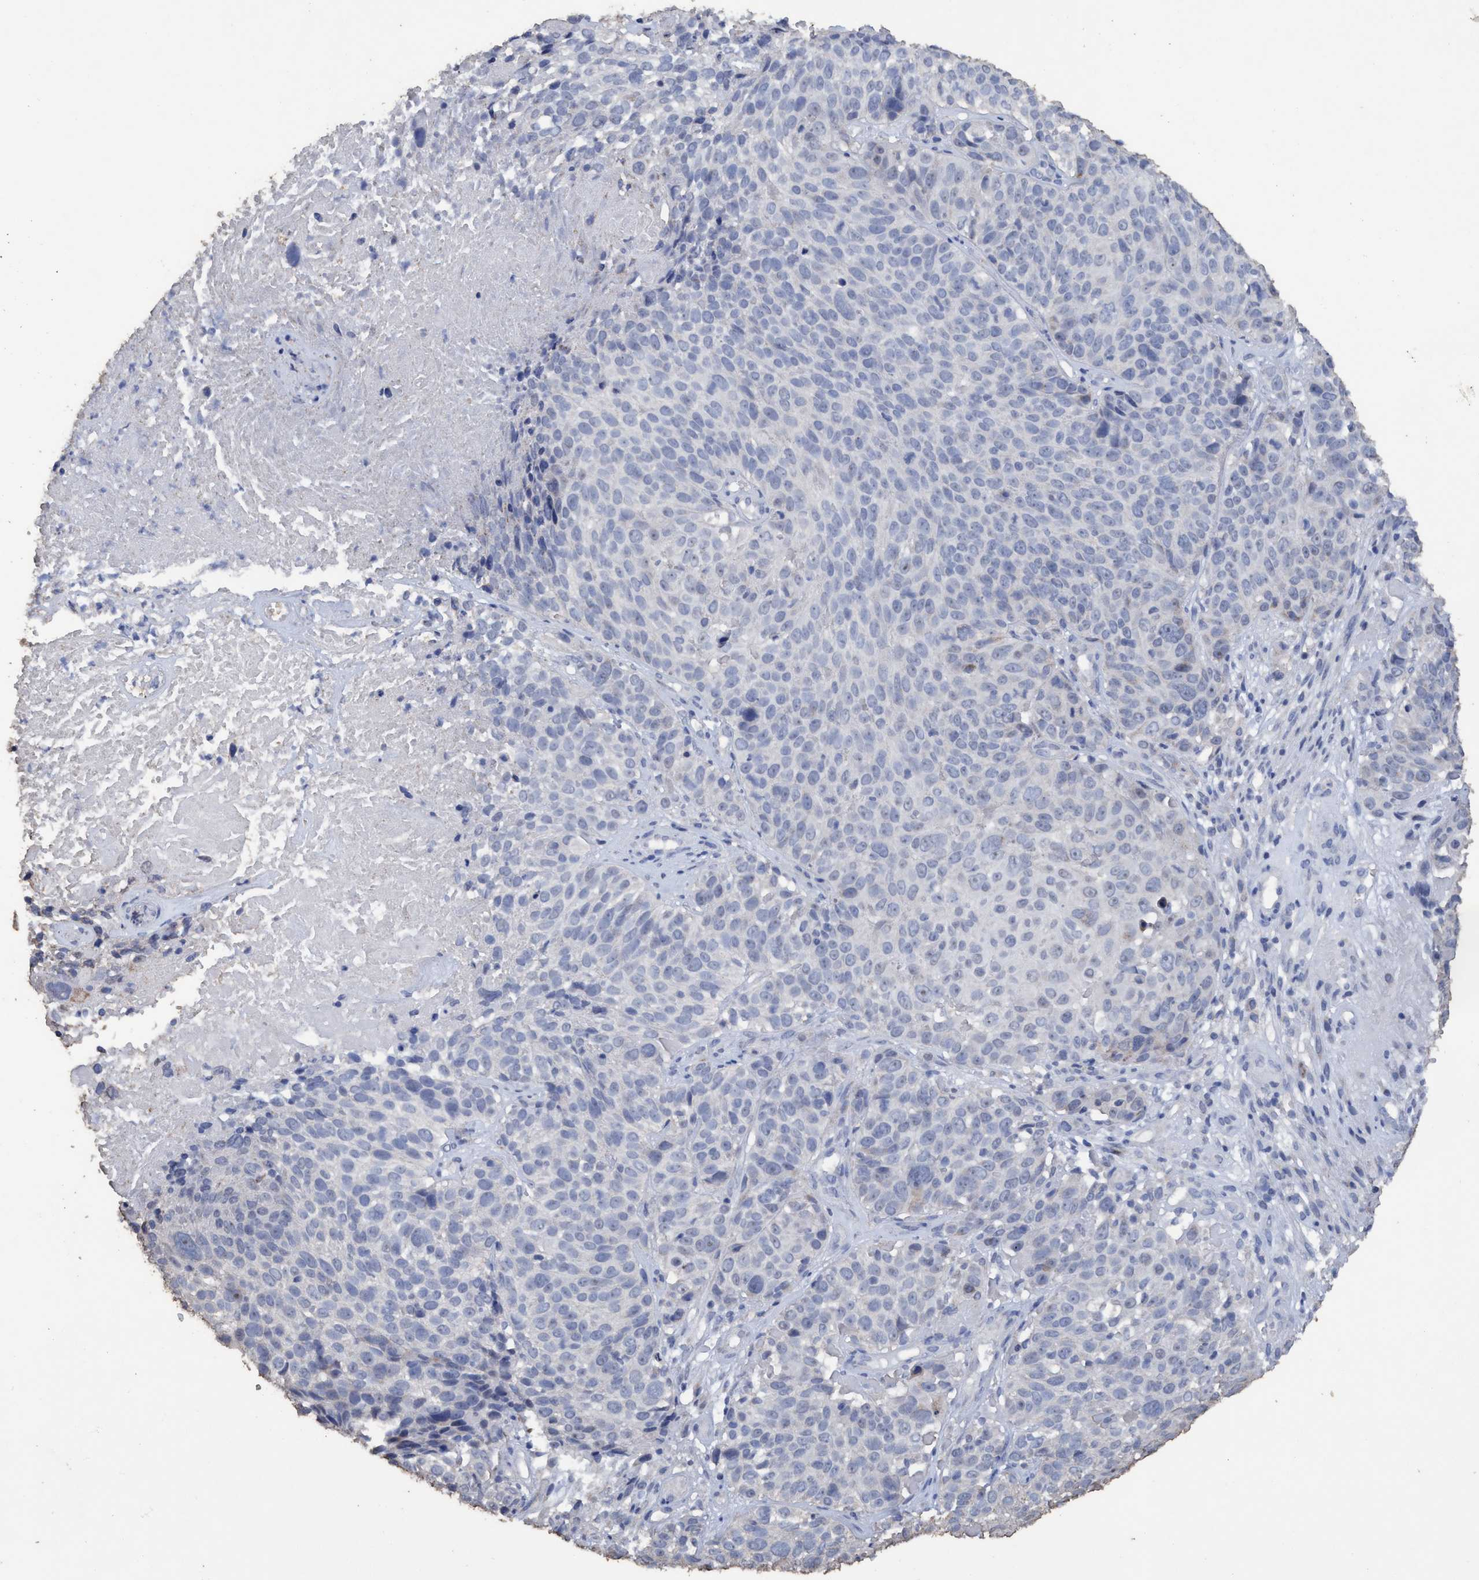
{"staining": {"intensity": "negative", "quantity": "none", "location": "none"}, "tissue": "cervical cancer", "cell_type": "Tumor cells", "image_type": "cancer", "snomed": [{"axis": "morphology", "description": "Squamous cell carcinoma, NOS"}, {"axis": "topography", "description": "Cervix"}], "caption": "IHC image of neoplastic tissue: human cervical squamous cell carcinoma stained with DAB demonstrates no significant protein staining in tumor cells.", "gene": "RSAD1", "patient": {"sex": "female", "age": 74}}